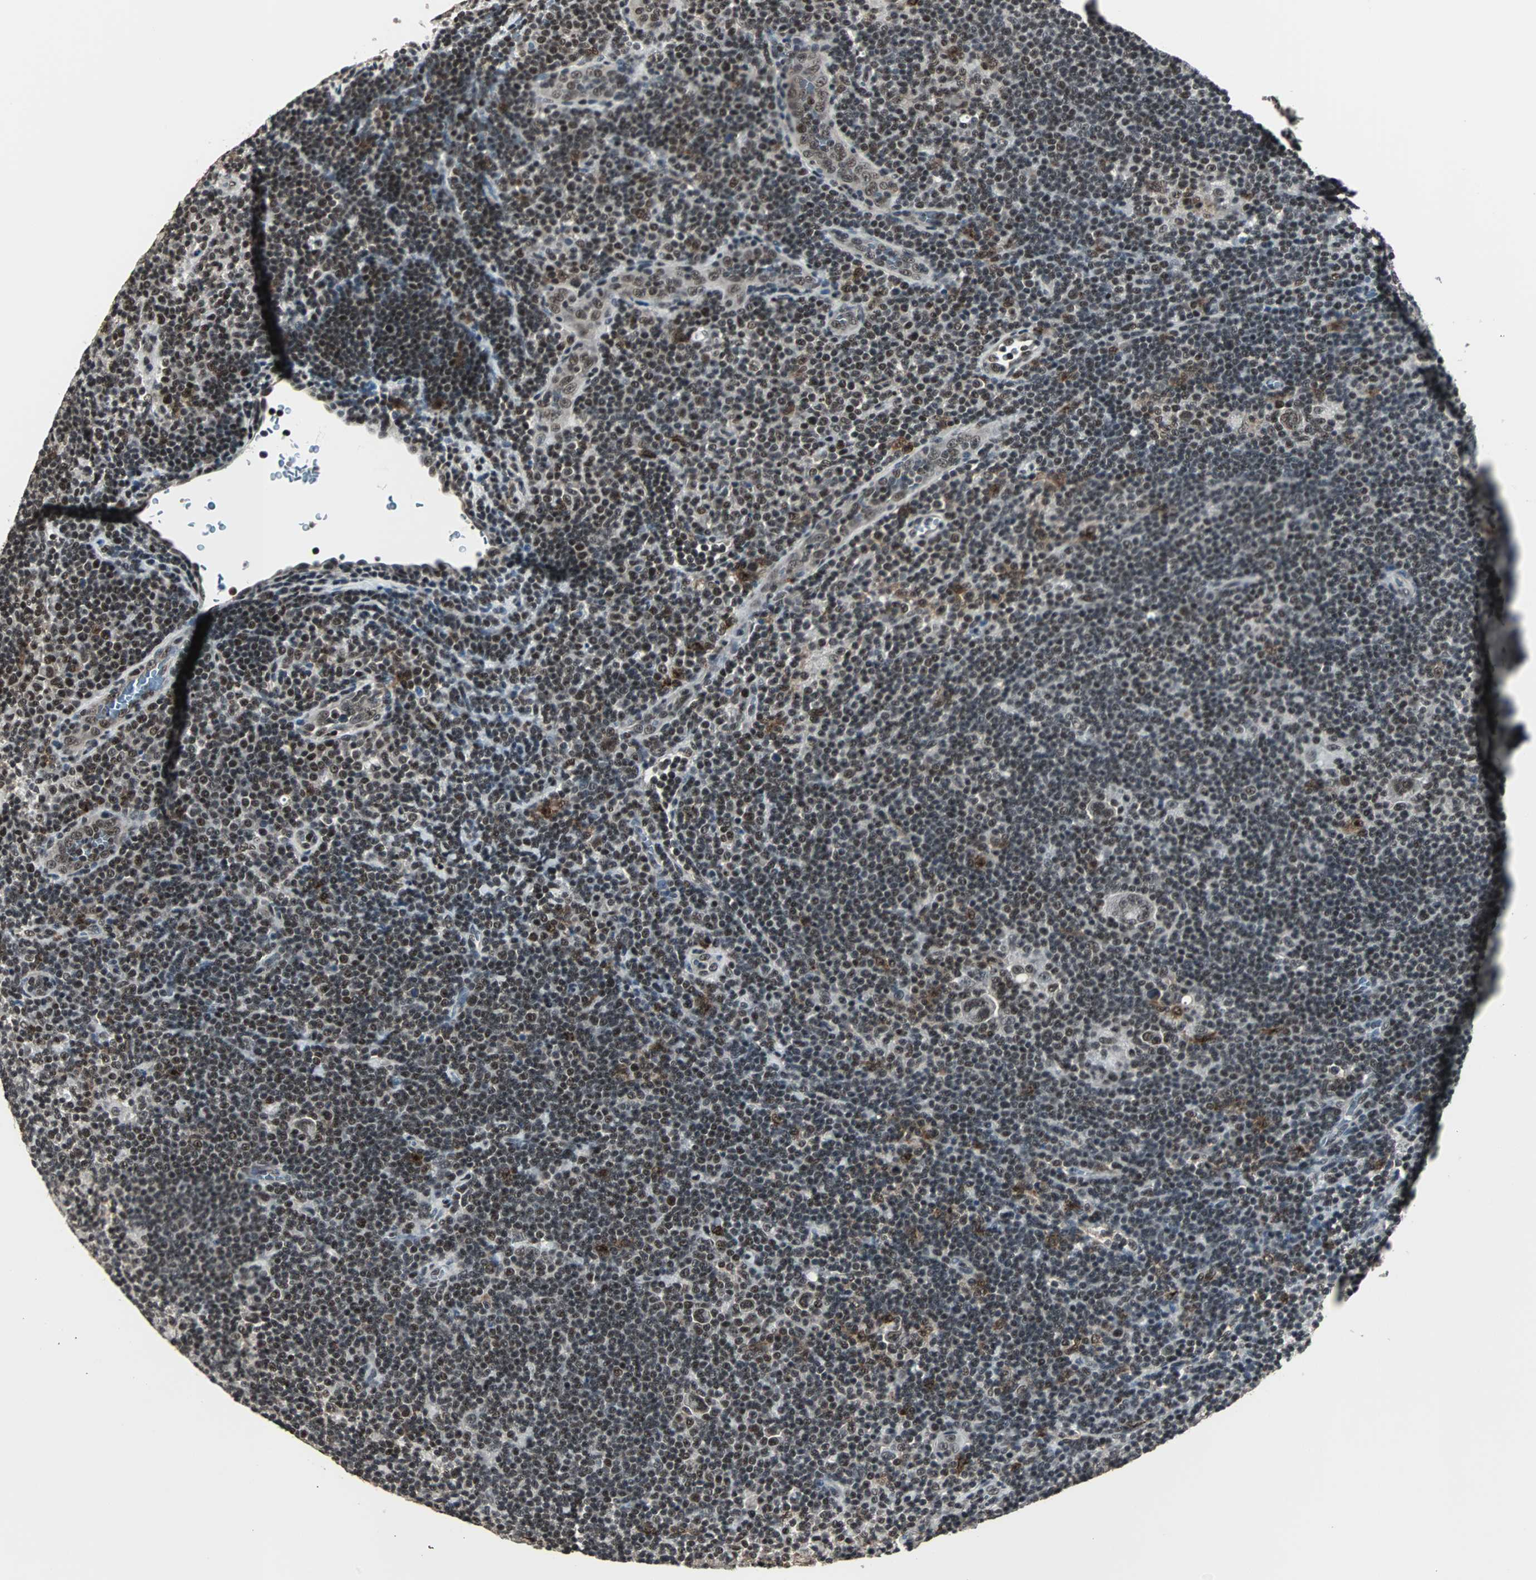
{"staining": {"intensity": "moderate", "quantity": ">75%", "location": "nuclear"}, "tissue": "lymphoma", "cell_type": "Tumor cells", "image_type": "cancer", "snomed": [{"axis": "morphology", "description": "Hodgkin's disease, NOS"}, {"axis": "topography", "description": "Lymph node"}], "caption": "Immunohistochemistry of Hodgkin's disease shows medium levels of moderate nuclear positivity in about >75% of tumor cells.", "gene": "MKX", "patient": {"sex": "female", "age": 57}}